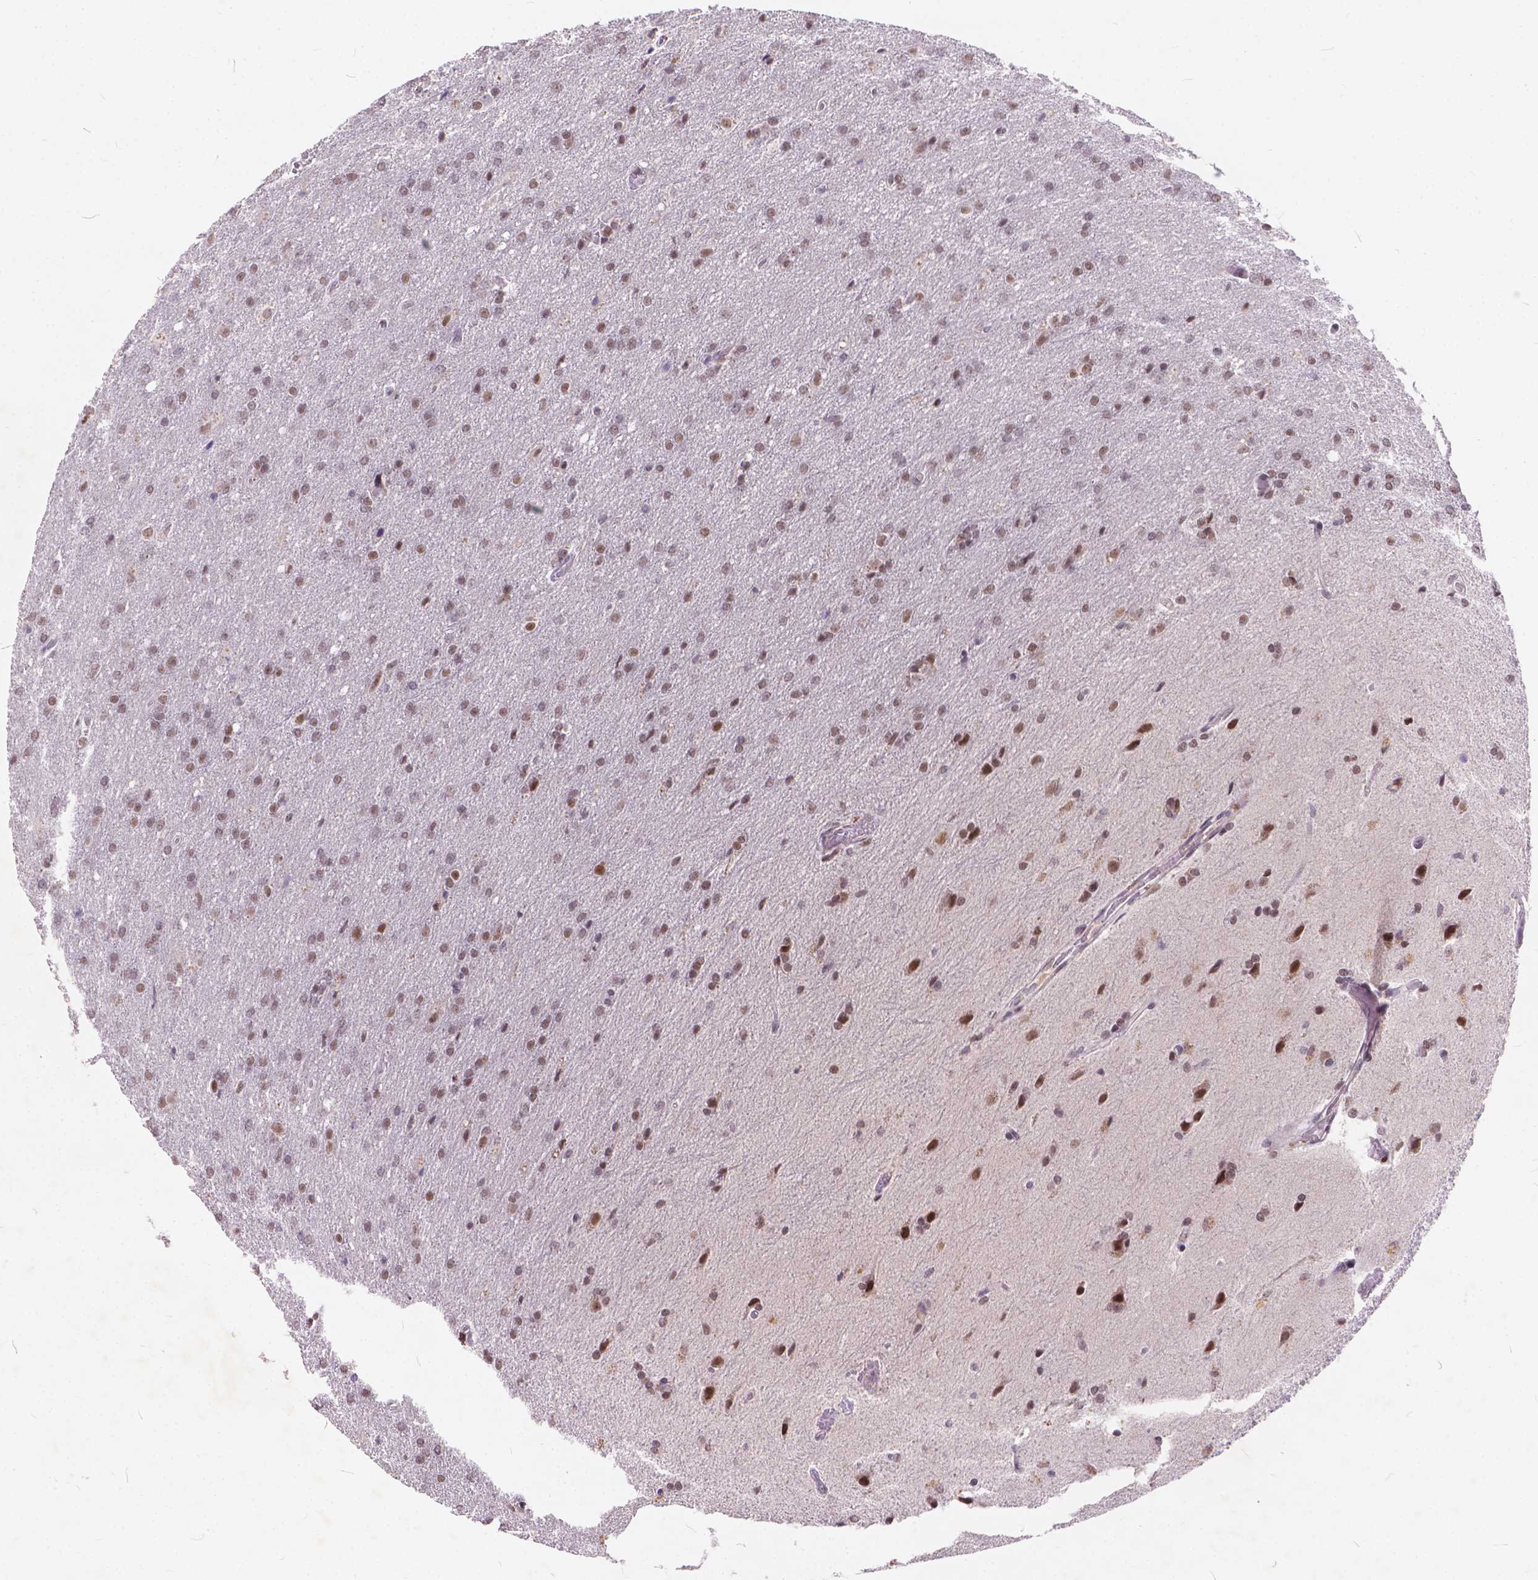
{"staining": {"intensity": "weak", "quantity": ">75%", "location": "nuclear"}, "tissue": "glioma", "cell_type": "Tumor cells", "image_type": "cancer", "snomed": [{"axis": "morphology", "description": "Glioma, malignant, High grade"}, {"axis": "topography", "description": "Brain"}], "caption": "Glioma stained with a protein marker shows weak staining in tumor cells.", "gene": "FAM53A", "patient": {"sex": "male", "age": 68}}